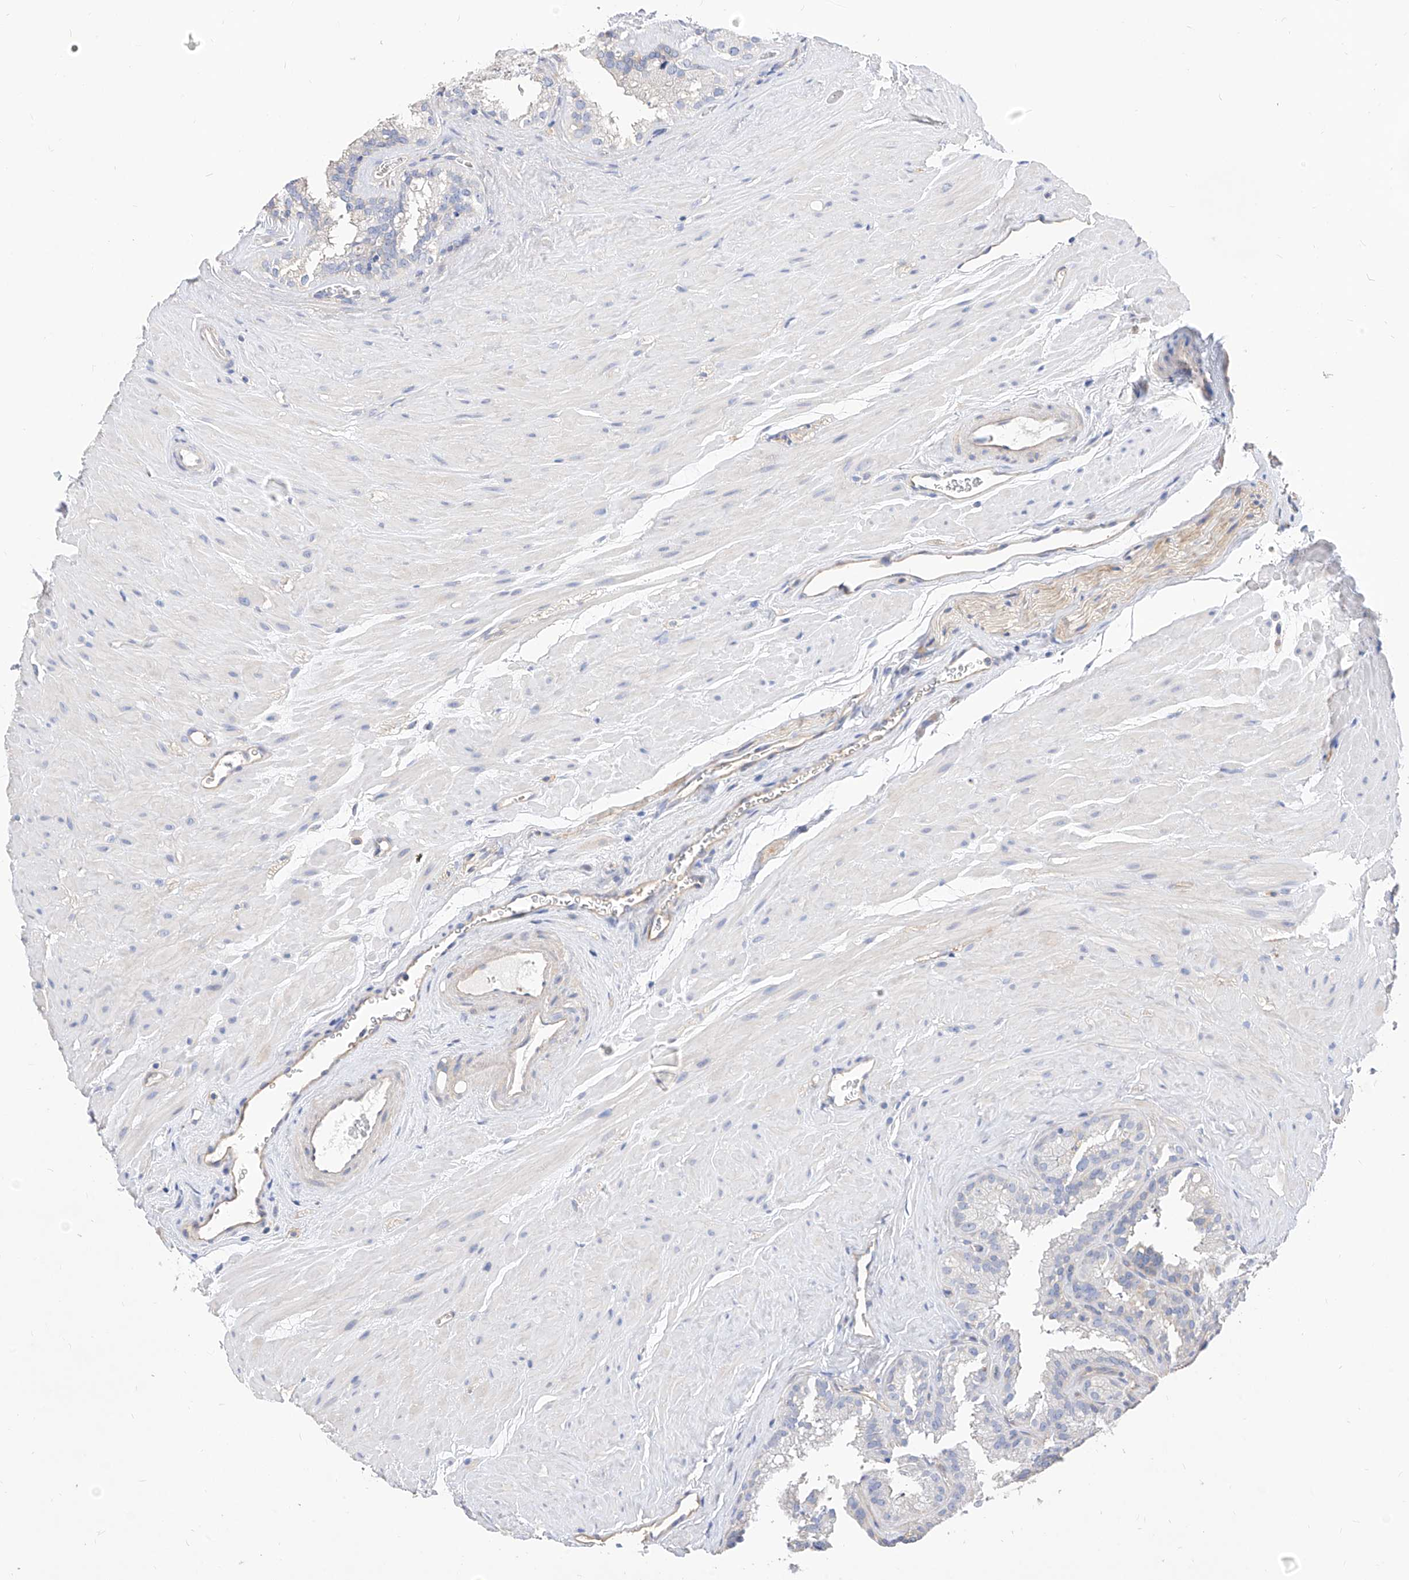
{"staining": {"intensity": "negative", "quantity": "none", "location": "none"}, "tissue": "seminal vesicle", "cell_type": "Glandular cells", "image_type": "normal", "snomed": [{"axis": "morphology", "description": "Normal tissue, NOS"}, {"axis": "topography", "description": "Prostate"}, {"axis": "topography", "description": "Seminal veicle"}], "caption": "Image shows no protein staining in glandular cells of unremarkable seminal vesicle. The staining was performed using DAB (3,3'-diaminobenzidine) to visualize the protein expression in brown, while the nuclei were stained in blue with hematoxylin (Magnification: 20x).", "gene": "SCGB2A1", "patient": {"sex": "male", "age": 59}}